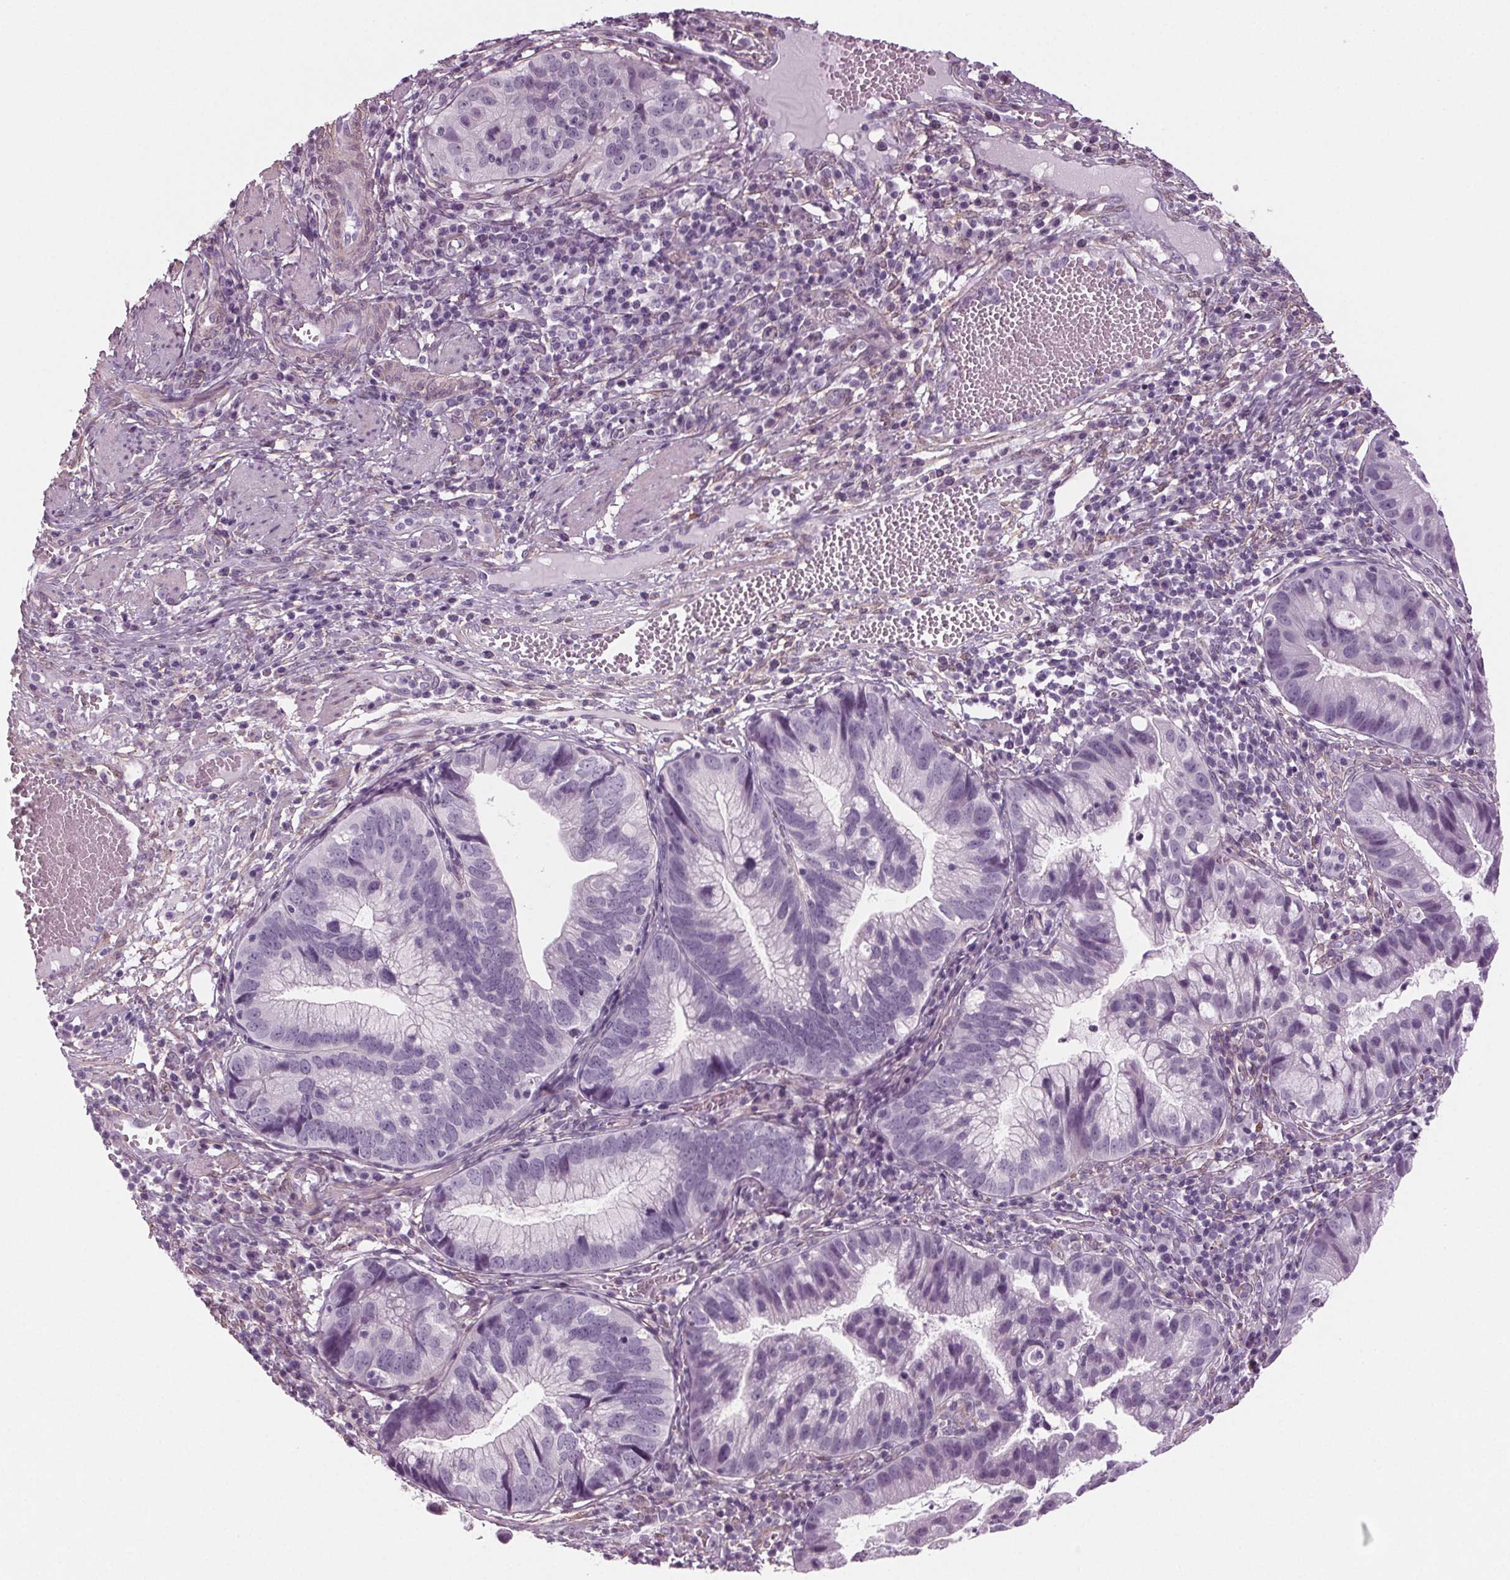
{"staining": {"intensity": "negative", "quantity": "none", "location": "none"}, "tissue": "cervical cancer", "cell_type": "Tumor cells", "image_type": "cancer", "snomed": [{"axis": "morphology", "description": "Adenocarcinoma, NOS"}, {"axis": "topography", "description": "Cervix"}], "caption": "Tumor cells show no significant positivity in cervical adenocarcinoma. The staining is performed using DAB (3,3'-diaminobenzidine) brown chromogen with nuclei counter-stained in using hematoxylin.", "gene": "BHLHE22", "patient": {"sex": "female", "age": 34}}